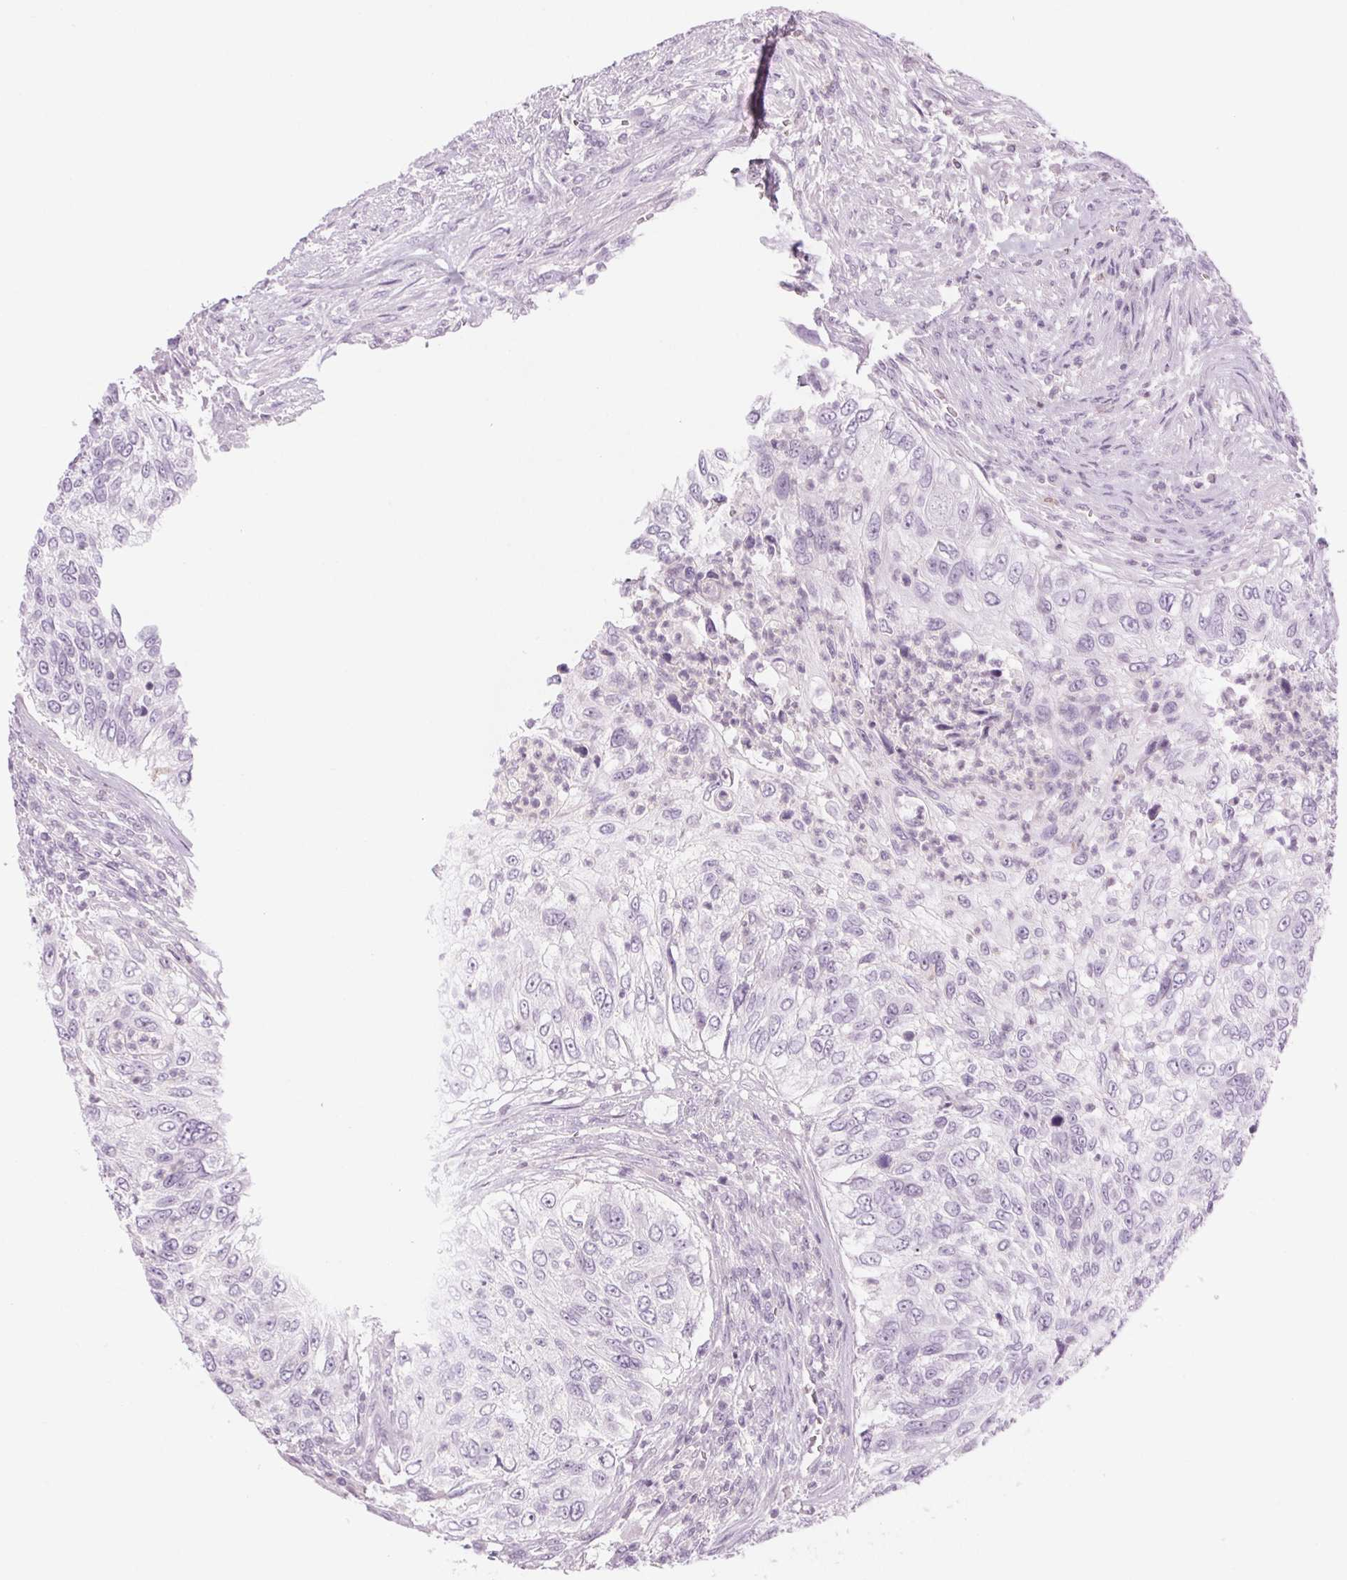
{"staining": {"intensity": "negative", "quantity": "none", "location": "none"}, "tissue": "urothelial cancer", "cell_type": "Tumor cells", "image_type": "cancer", "snomed": [{"axis": "morphology", "description": "Urothelial carcinoma, High grade"}, {"axis": "topography", "description": "Urinary bladder"}], "caption": "IHC micrograph of urothelial cancer stained for a protein (brown), which shows no positivity in tumor cells.", "gene": "SLC6A19", "patient": {"sex": "female", "age": 60}}